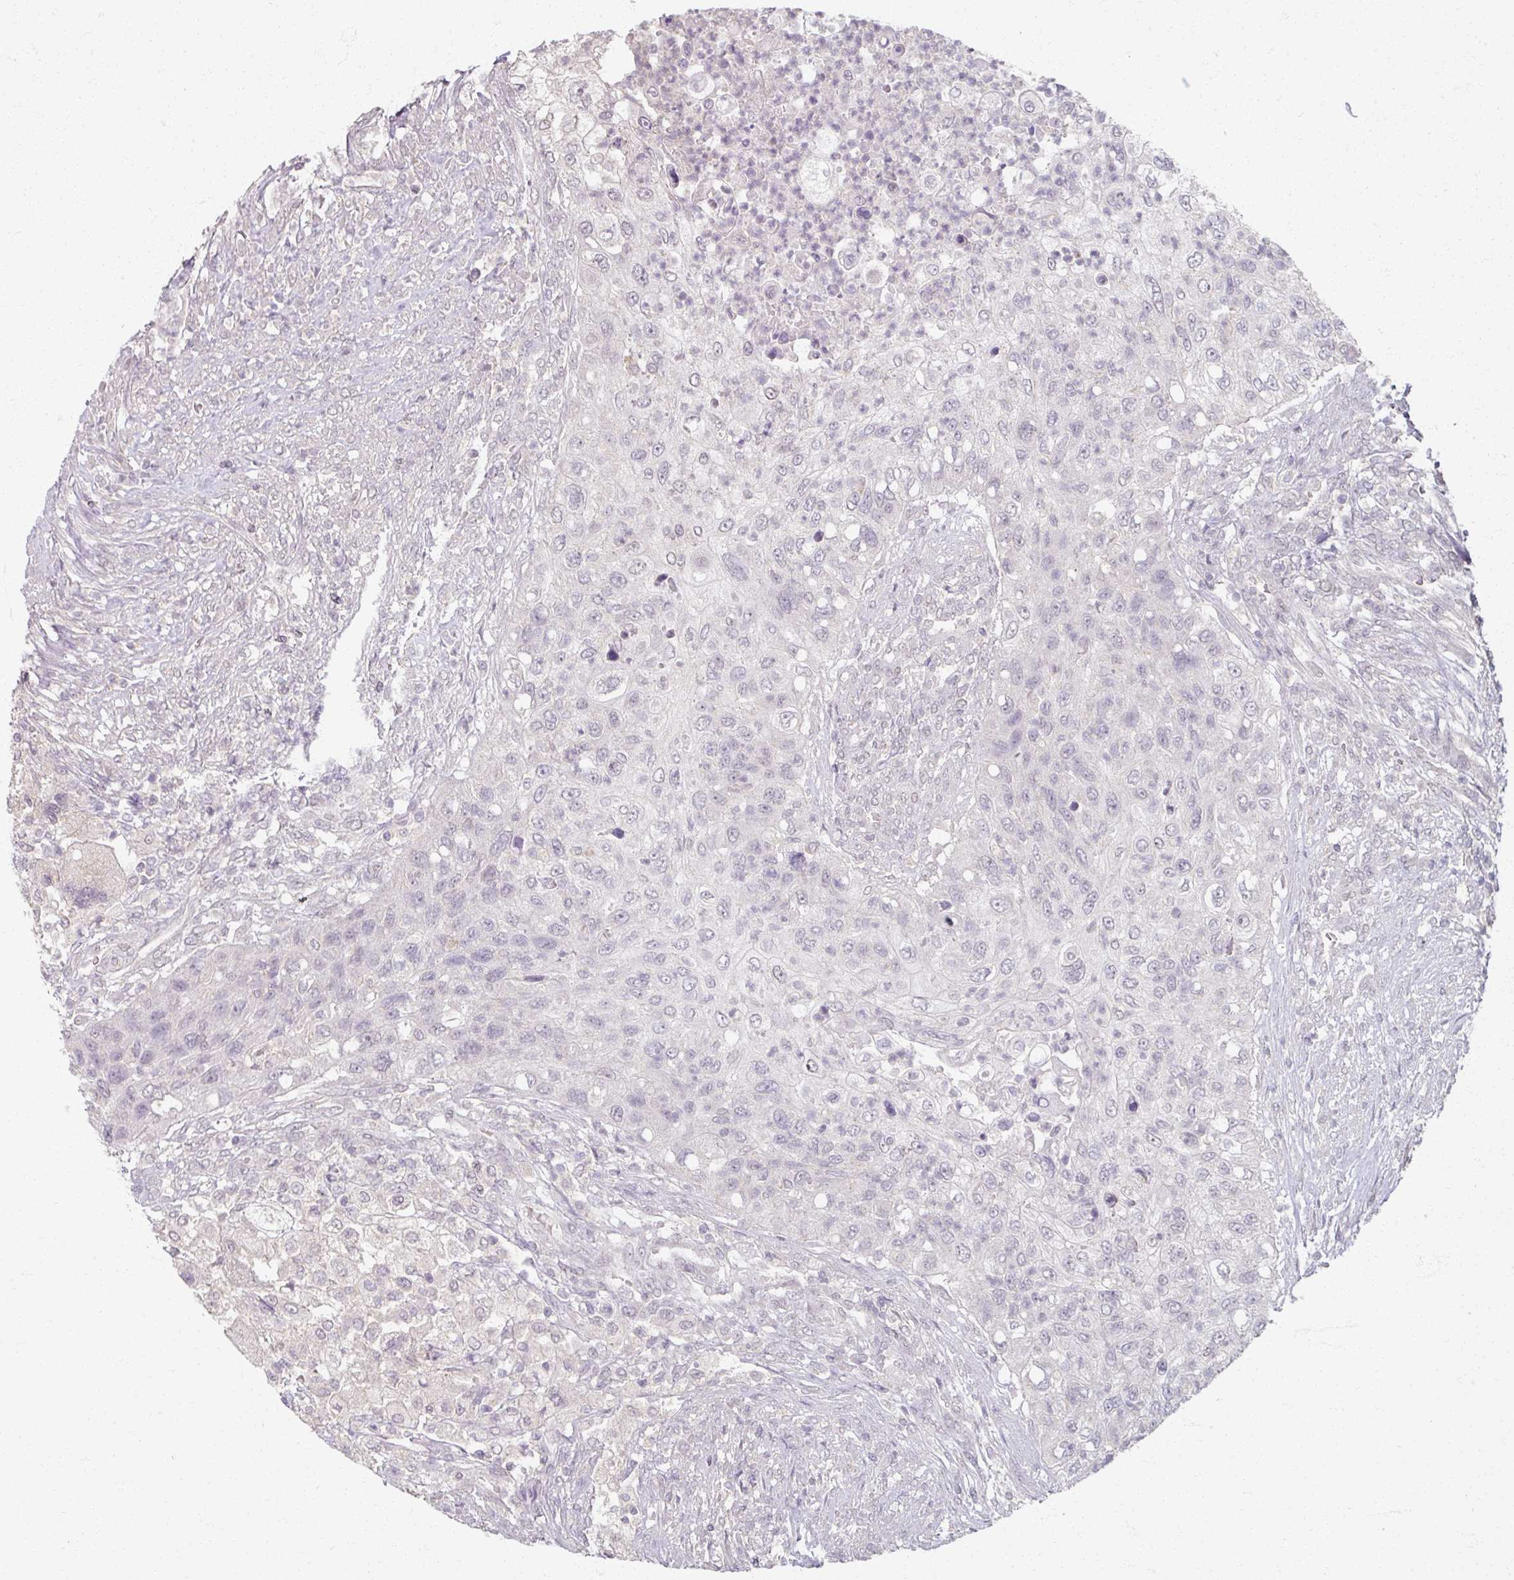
{"staining": {"intensity": "negative", "quantity": "none", "location": "none"}, "tissue": "urothelial cancer", "cell_type": "Tumor cells", "image_type": "cancer", "snomed": [{"axis": "morphology", "description": "Urothelial carcinoma, High grade"}, {"axis": "topography", "description": "Urinary bladder"}], "caption": "DAB (3,3'-diaminobenzidine) immunohistochemical staining of urothelial cancer reveals no significant positivity in tumor cells.", "gene": "SOX11", "patient": {"sex": "female", "age": 60}}